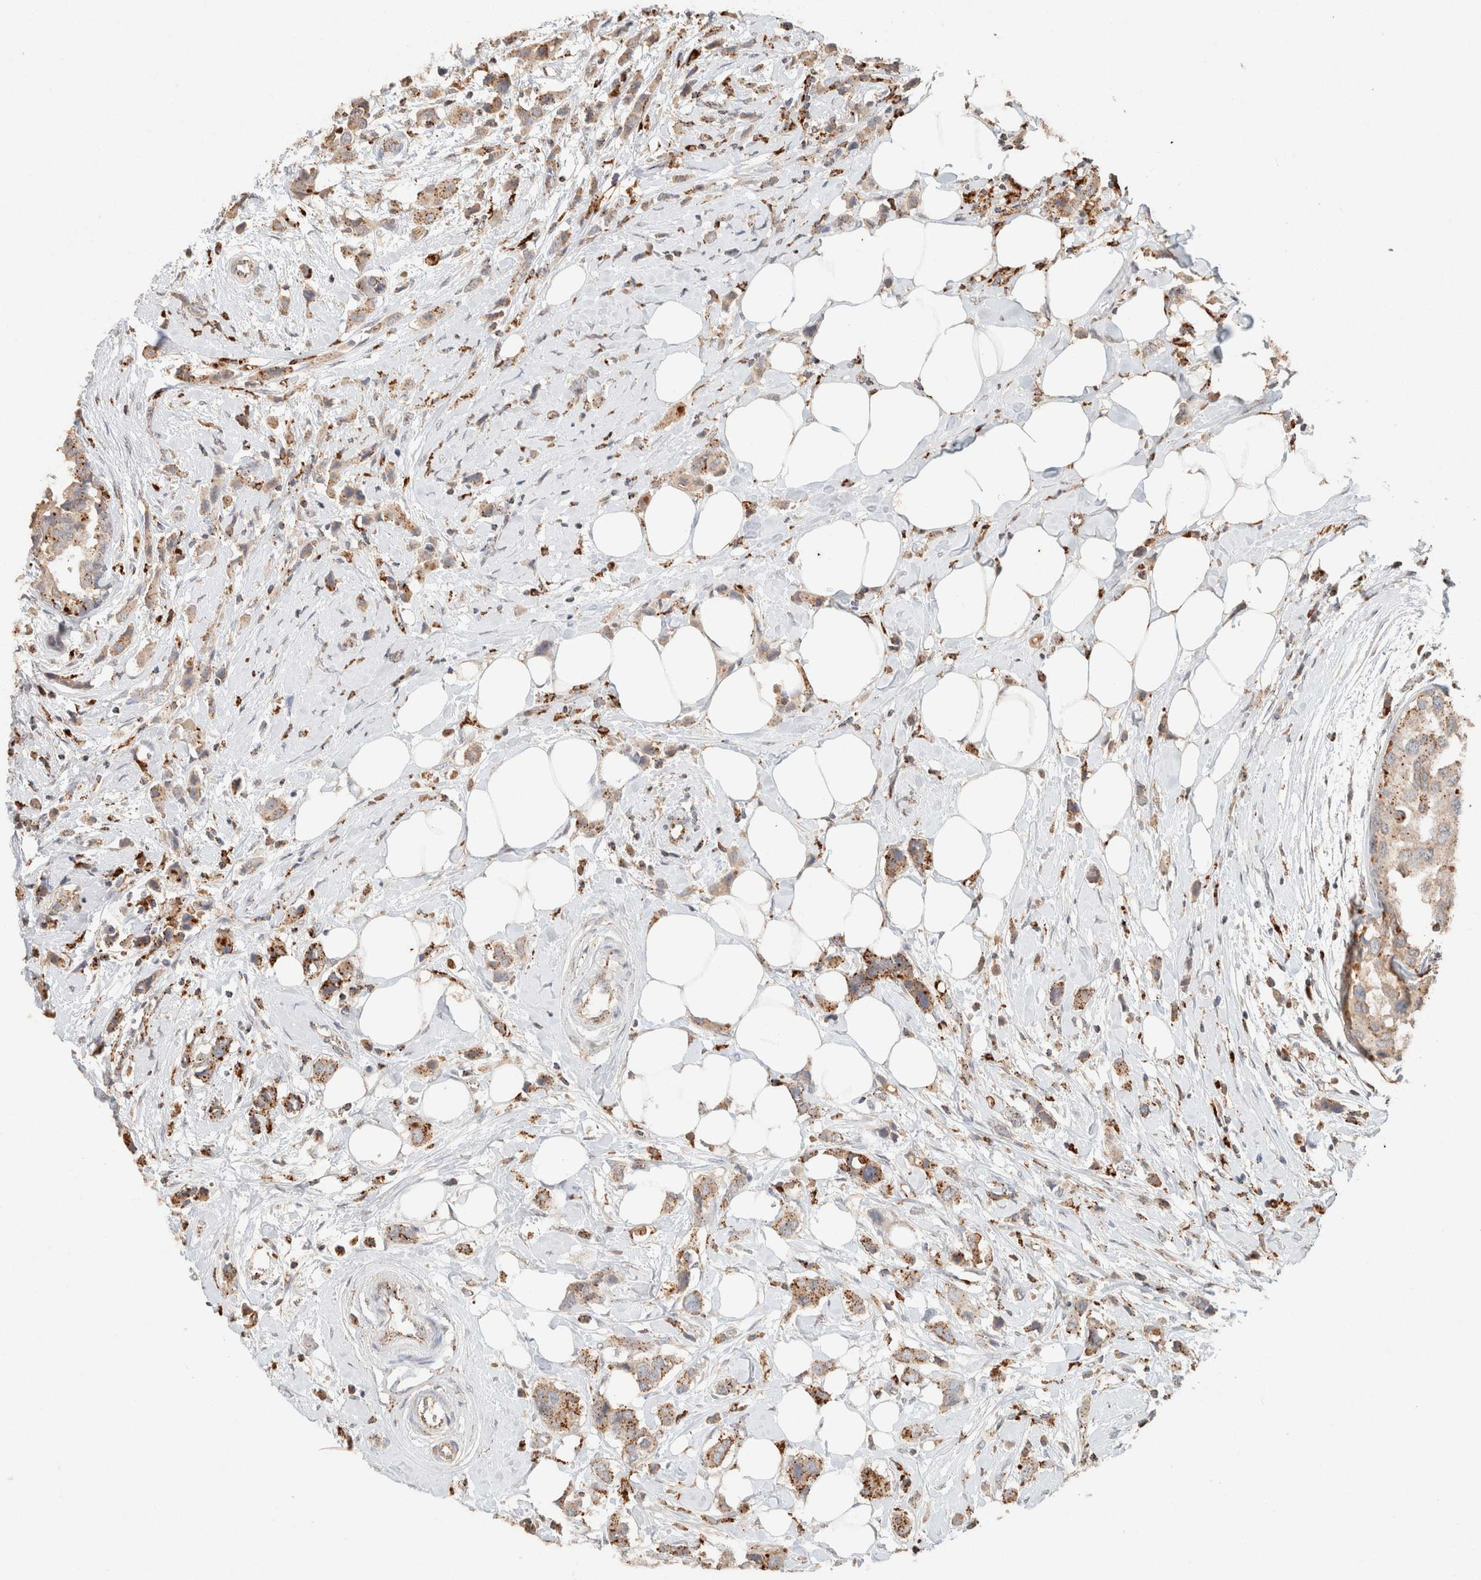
{"staining": {"intensity": "moderate", "quantity": "25%-75%", "location": "cytoplasmic/membranous"}, "tissue": "breast cancer", "cell_type": "Tumor cells", "image_type": "cancer", "snomed": [{"axis": "morphology", "description": "Normal tissue, NOS"}, {"axis": "morphology", "description": "Duct carcinoma"}, {"axis": "topography", "description": "Breast"}], "caption": "Breast intraductal carcinoma stained with a protein marker shows moderate staining in tumor cells.", "gene": "CTSC", "patient": {"sex": "female", "age": 50}}